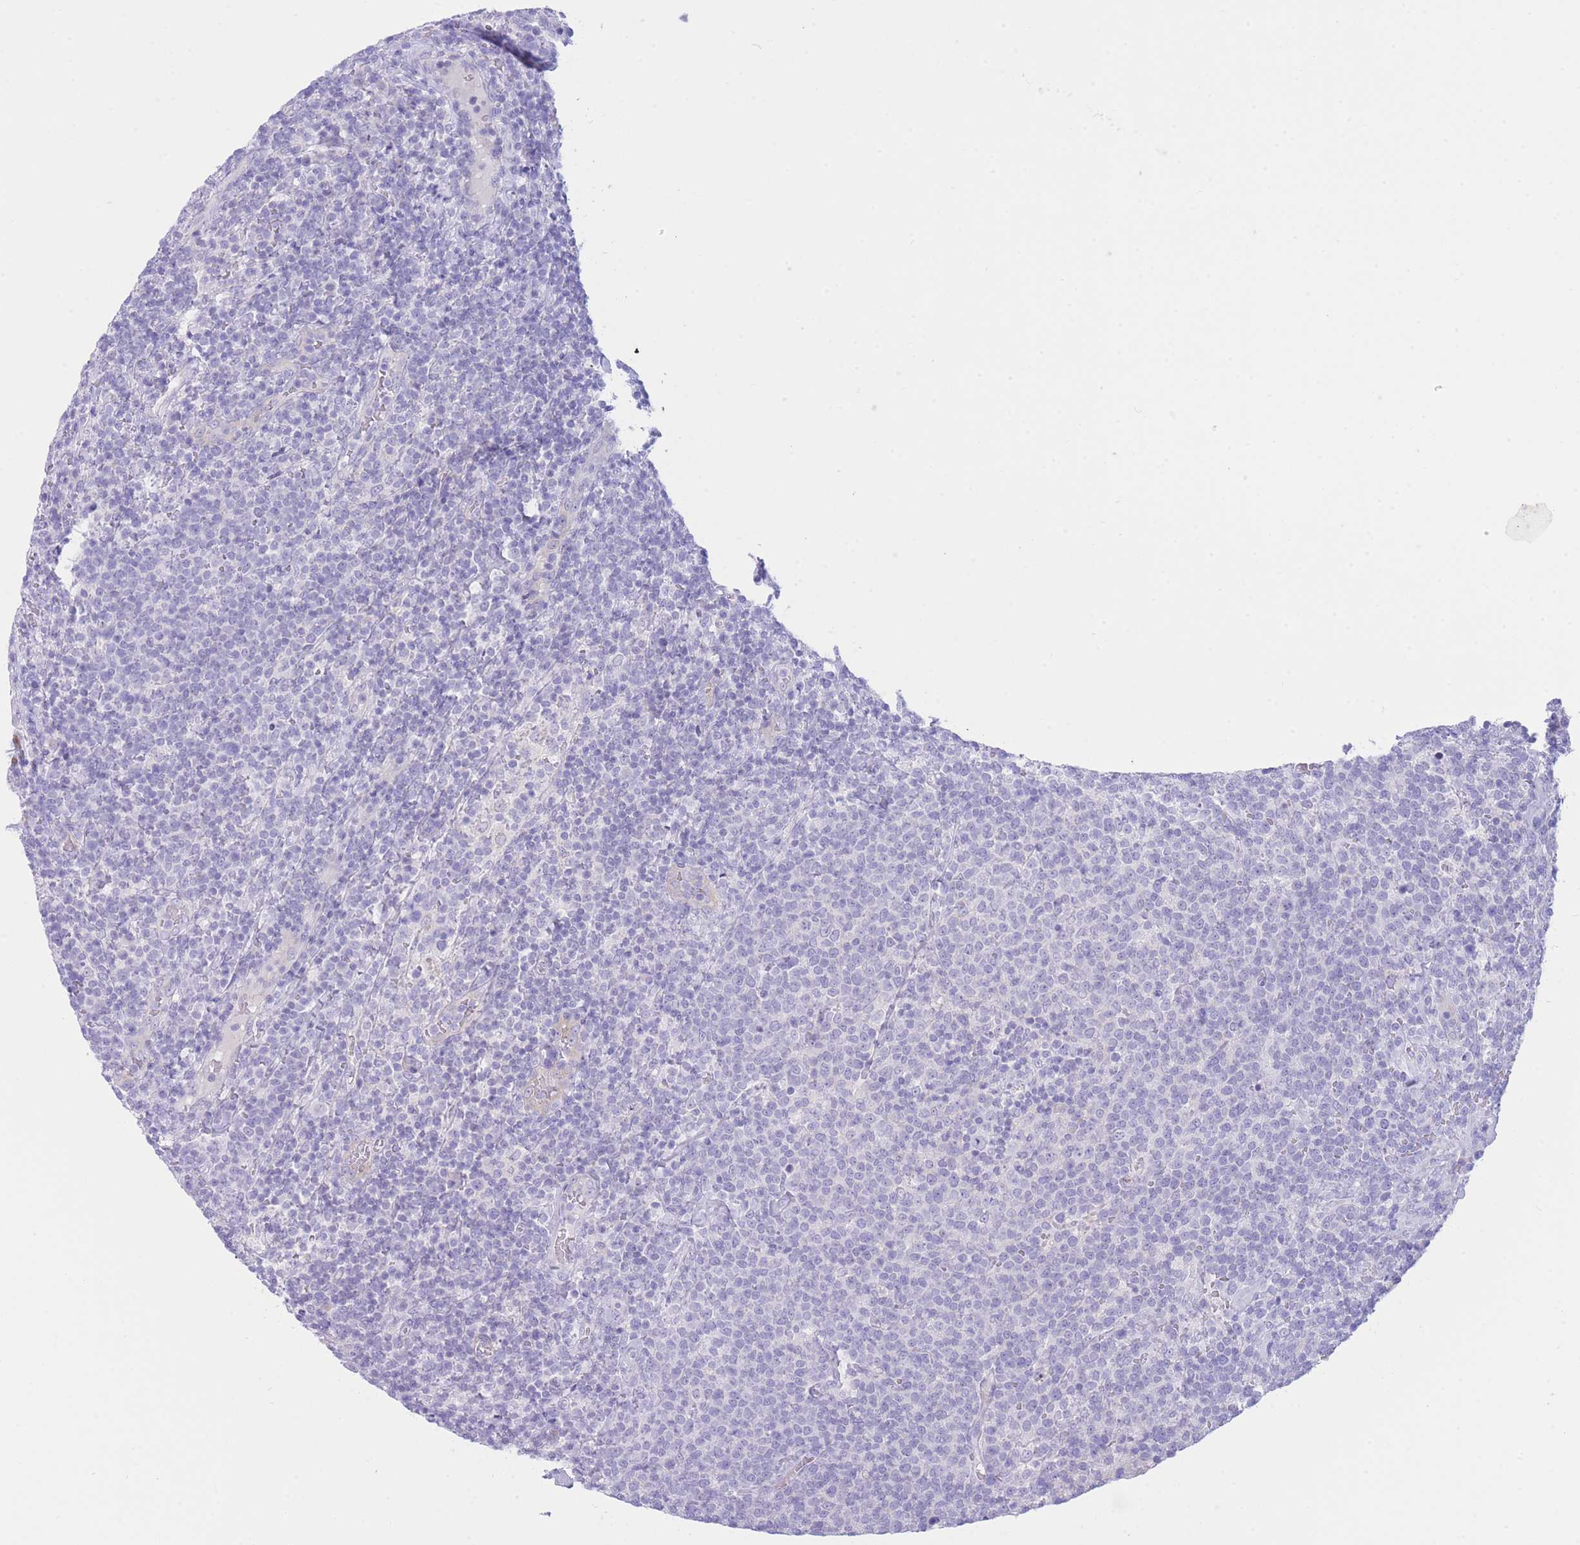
{"staining": {"intensity": "negative", "quantity": "none", "location": "none"}, "tissue": "lymphoma", "cell_type": "Tumor cells", "image_type": "cancer", "snomed": [{"axis": "morphology", "description": "Malignant lymphoma, non-Hodgkin's type, High grade"}, {"axis": "topography", "description": "Lymph node"}], "caption": "IHC image of human high-grade malignant lymphoma, non-Hodgkin's type stained for a protein (brown), which shows no positivity in tumor cells.", "gene": "VWA8", "patient": {"sex": "male", "age": 61}}